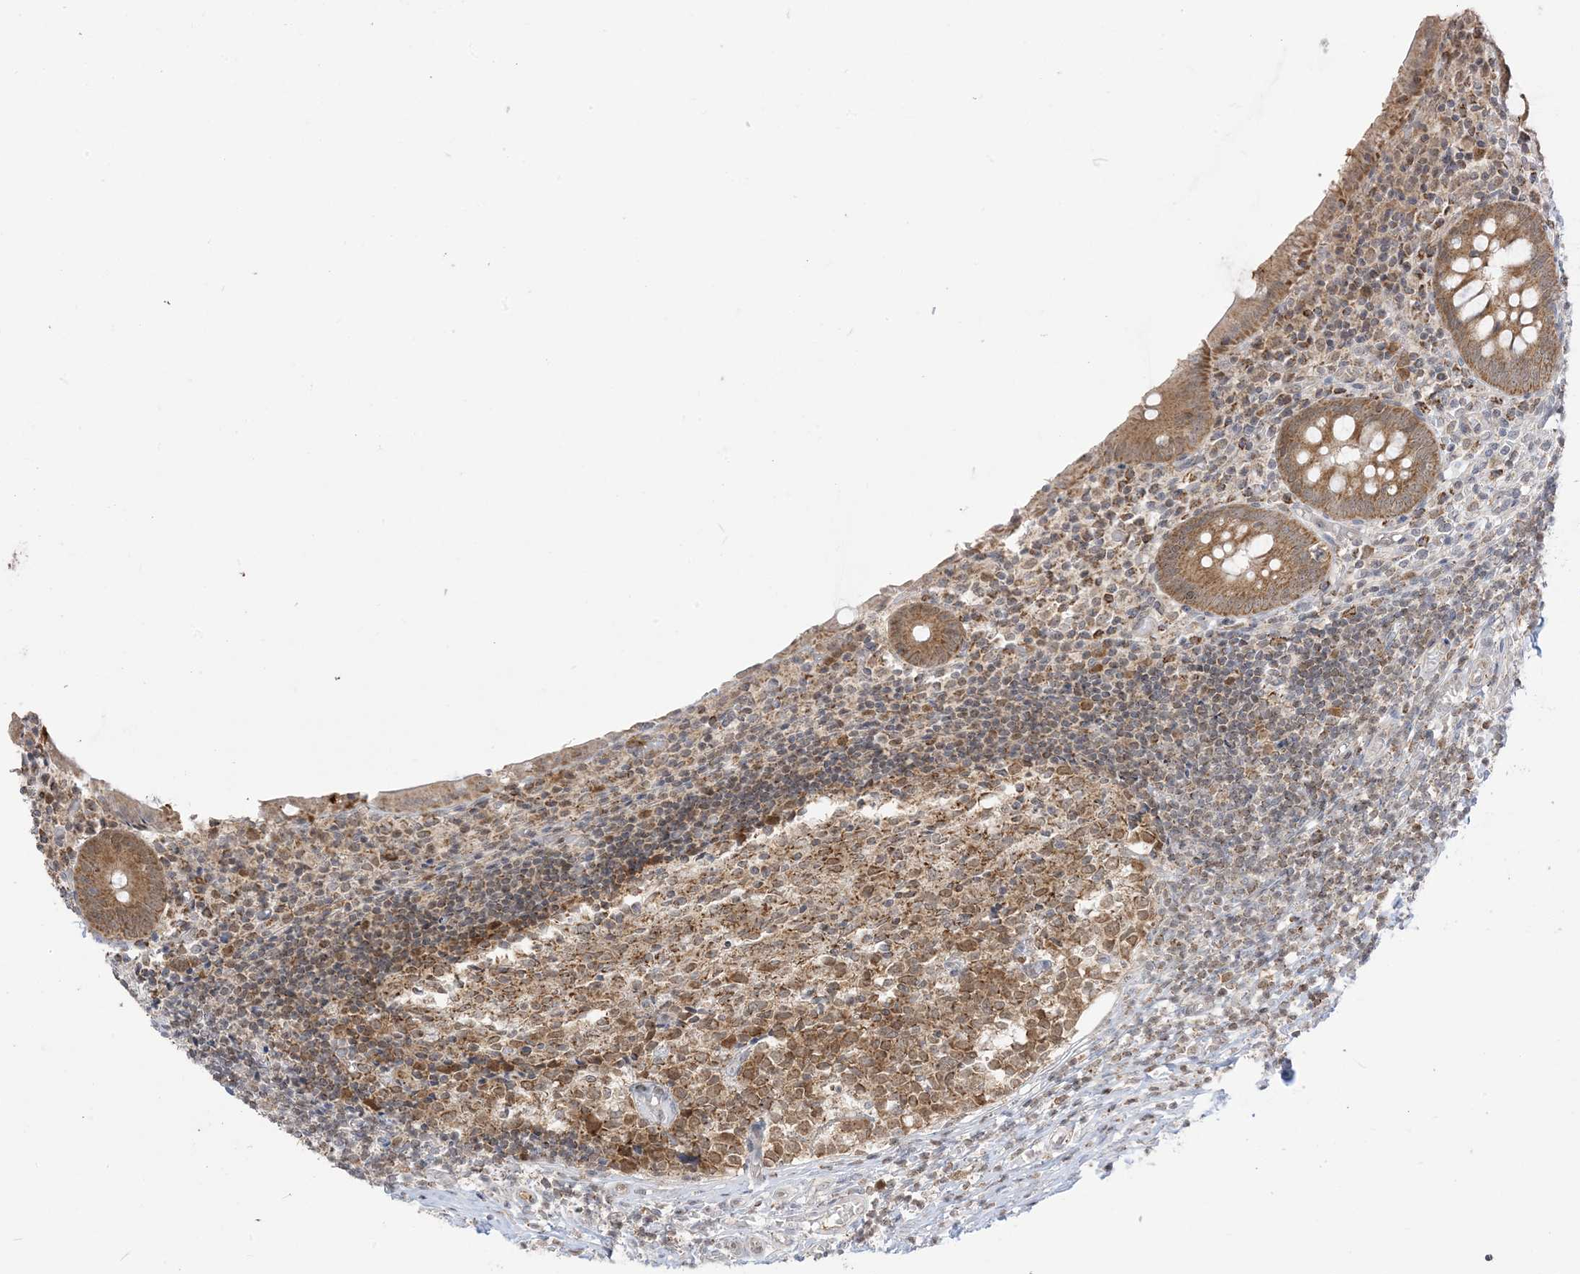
{"staining": {"intensity": "moderate", "quantity": "25%-75%", "location": "cytoplasmic/membranous"}, "tissue": "appendix", "cell_type": "Glandular cells", "image_type": "normal", "snomed": [{"axis": "morphology", "description": "Normal tissue, NOS"}, {"axis": "topography", "description": "Appendix"}], "caption": "Appendix was stained to show a protein in brown. There is medium levels of moderate cytoplasmic/membranous expression in approximately 25%-75% of glandular cells. (DAB IHC with brightfield microscopy, high magnification).", "gene": "KANSL3", "patient": {"sex": "female", "age": 17}}